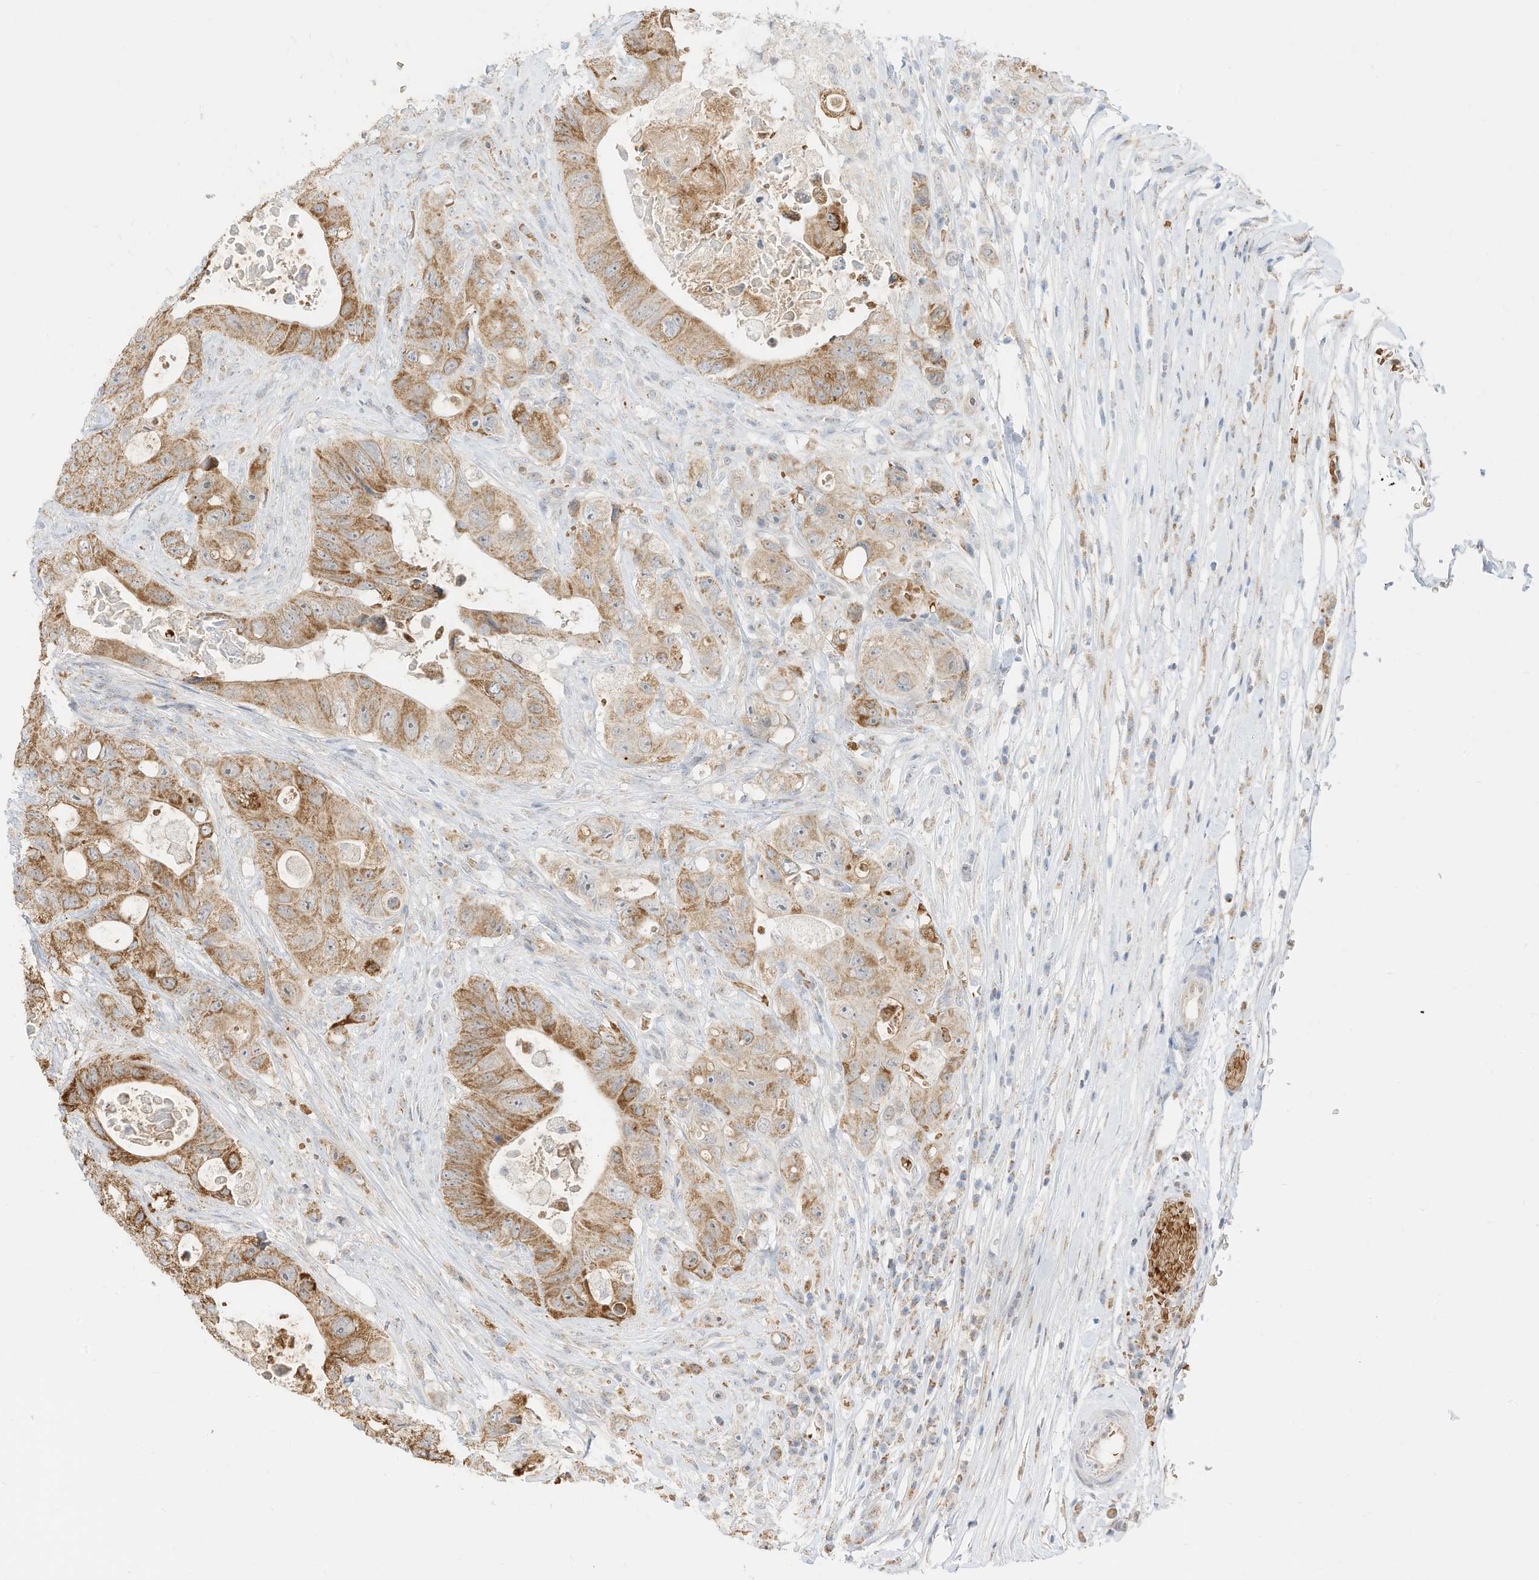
{"staining": {"intensity": "moderate", "quantity": ">75%", "location": "cytoplasmic/membranous"}, "tissue": "colorectal cancer", "cell_type": "Tumor cells", "image_type": "cancer", "snomed": [{"axis": "morphology", "description": "Adenocarcinoma, NOS"}, {"axis": "topography", "description": "Colon"}], "caption": "This photomicrograph shows IHC staining of human colorectal cancer (adenocarcinoma), with medium moderate cytoplasmic/membranous positivity in about >75% of tumor cells.", "gene": "MTUS2", "patient": {"sex": "female", "age": 46}}